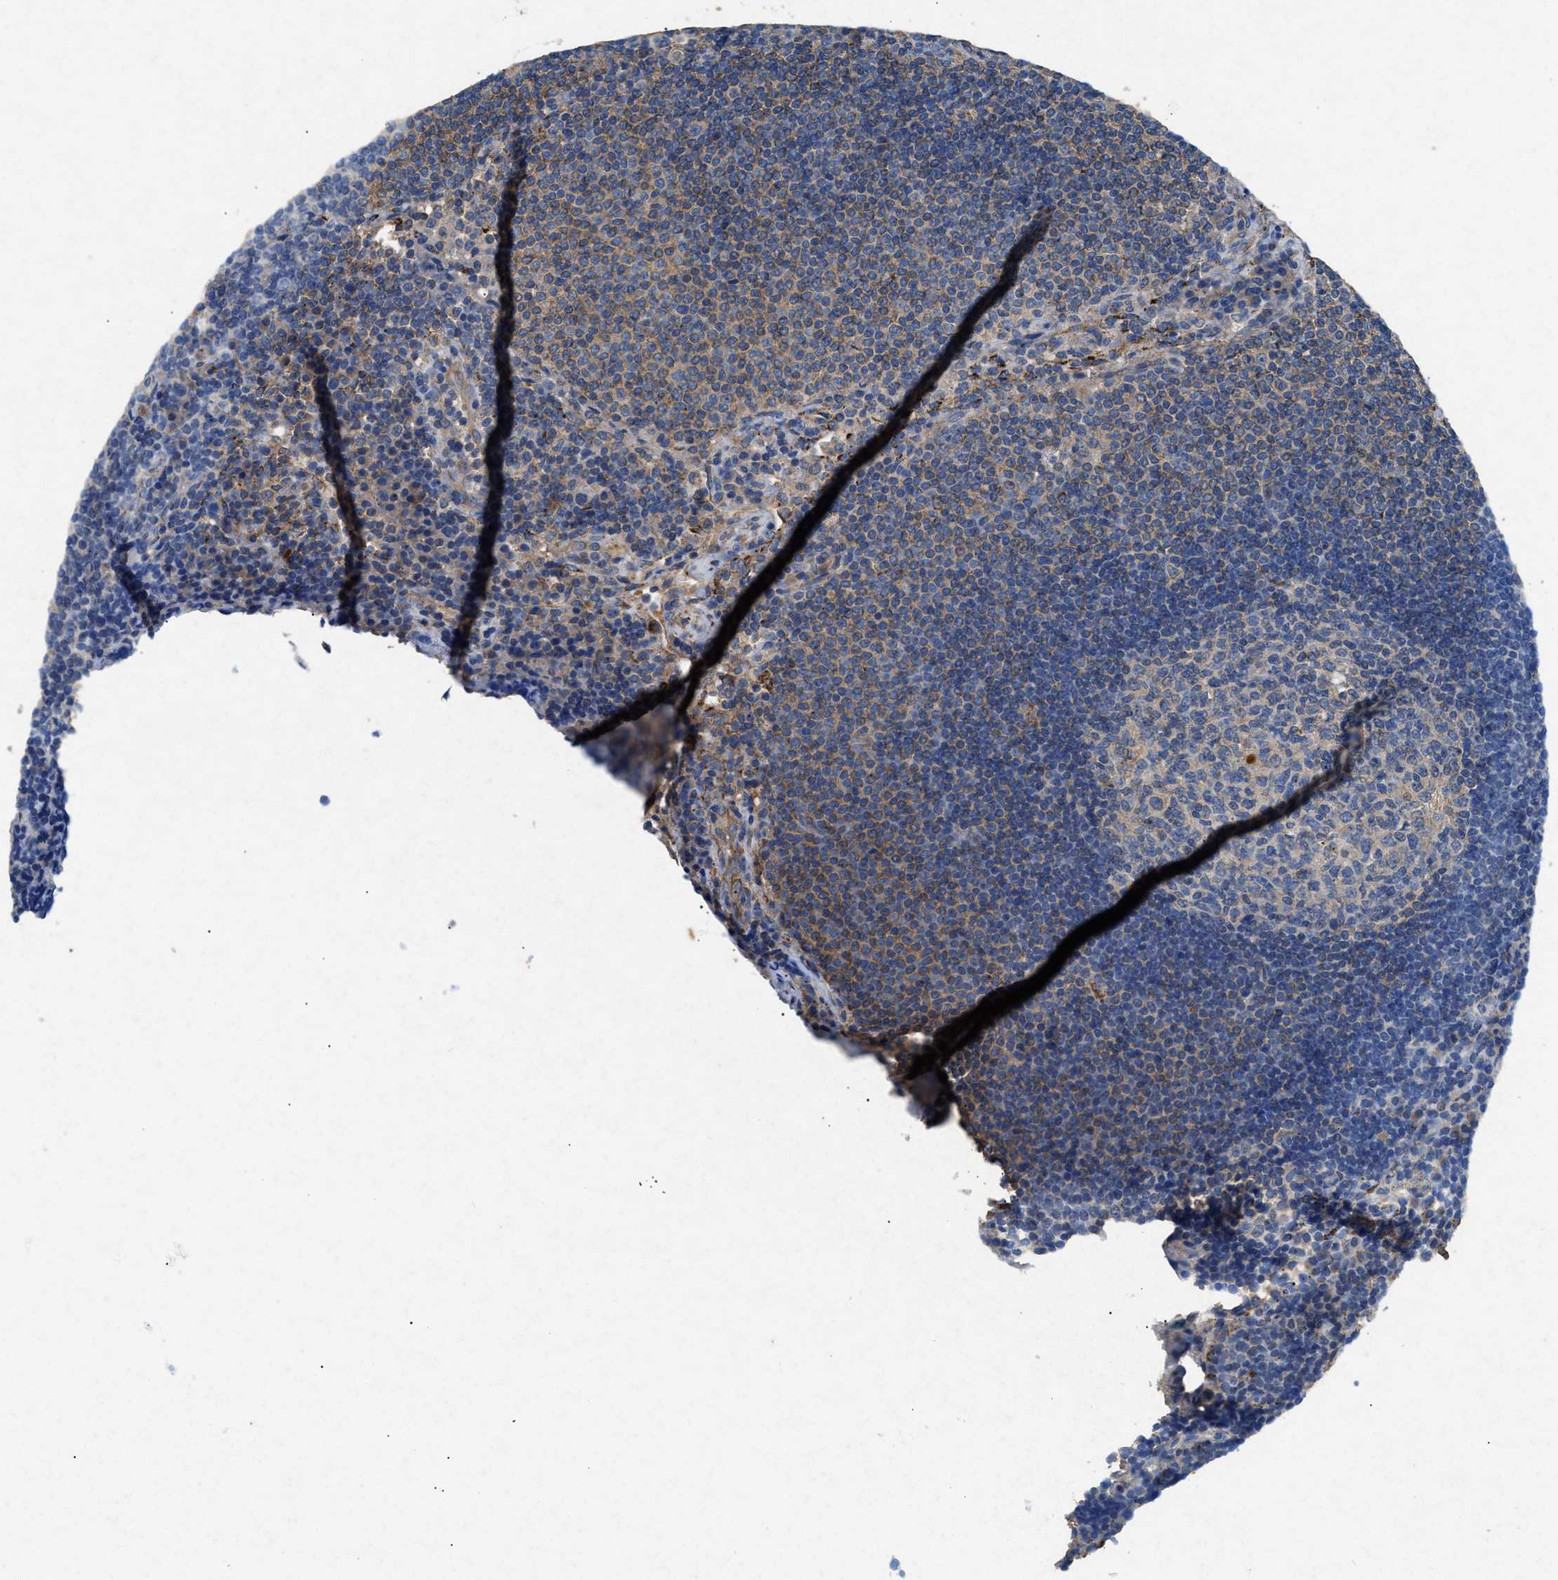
{"staining": {"intensity": "weak", "quantity": "<25%", "location": "cytoplasmic/membranous"}, "tissue": "lymph node", "cell_type": "Germinal center cells", "image_type": "normal", "snomed": [{"axis": "morphology", "description": "Normal tissue, NOS"}, {"axis": "topography", "description": "Lymph node"}], "caption": "Photomicrograph shows no significant protein positivity in germinal center cells of normal lymph node. (Immunohistochemistry, brightfield microscopy, high magnification).", "gene": "CDK15", "patient": {"sex": "female", "age": 53}}